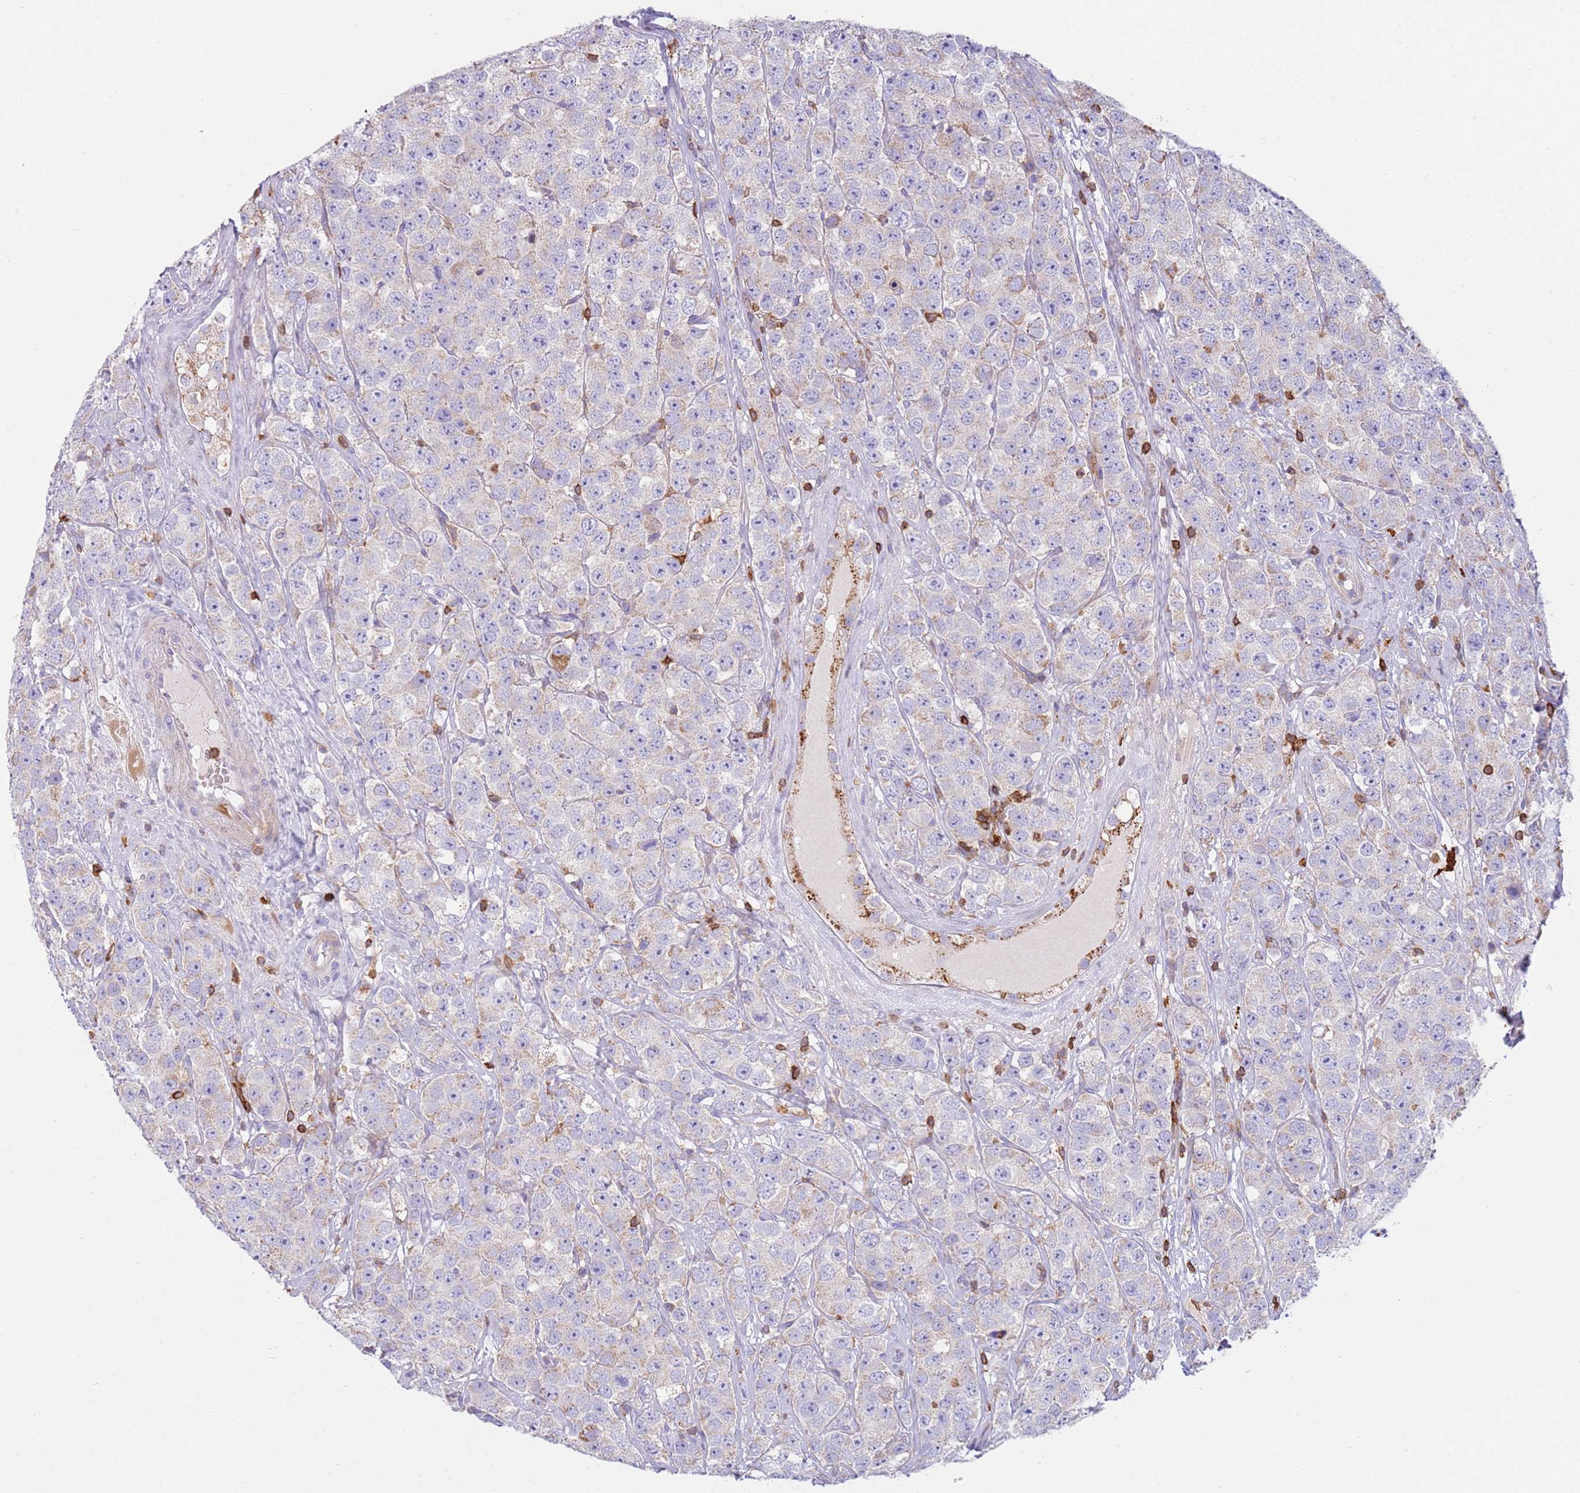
{"staining": {"intensity": "moderate", "quantity": "<25%", "location": "cytoplasmic/membranous"}, "tissue": "testis cancer", "cell_type": "Tumor cells", "image_type": "cancer", "snomed": [{"axis": "morphology", "description": "Seminoma, NOS"}, {"axis": "topography", "description": "Testis"}], "caption": "Immunohistochemistry staining of testis cancer, which shows low levels of moderate cytoplasmic/membranous positivity in about <25% of tumor cells indicating moderate cytoplasmic/membranous protein expression. The staining was performed using DAB (brown) for protein detection and nuclei were counterstained in hematoxylin (blue).", "gene": "TTPAL", "patient": {"sex": "male", "age": 28}}